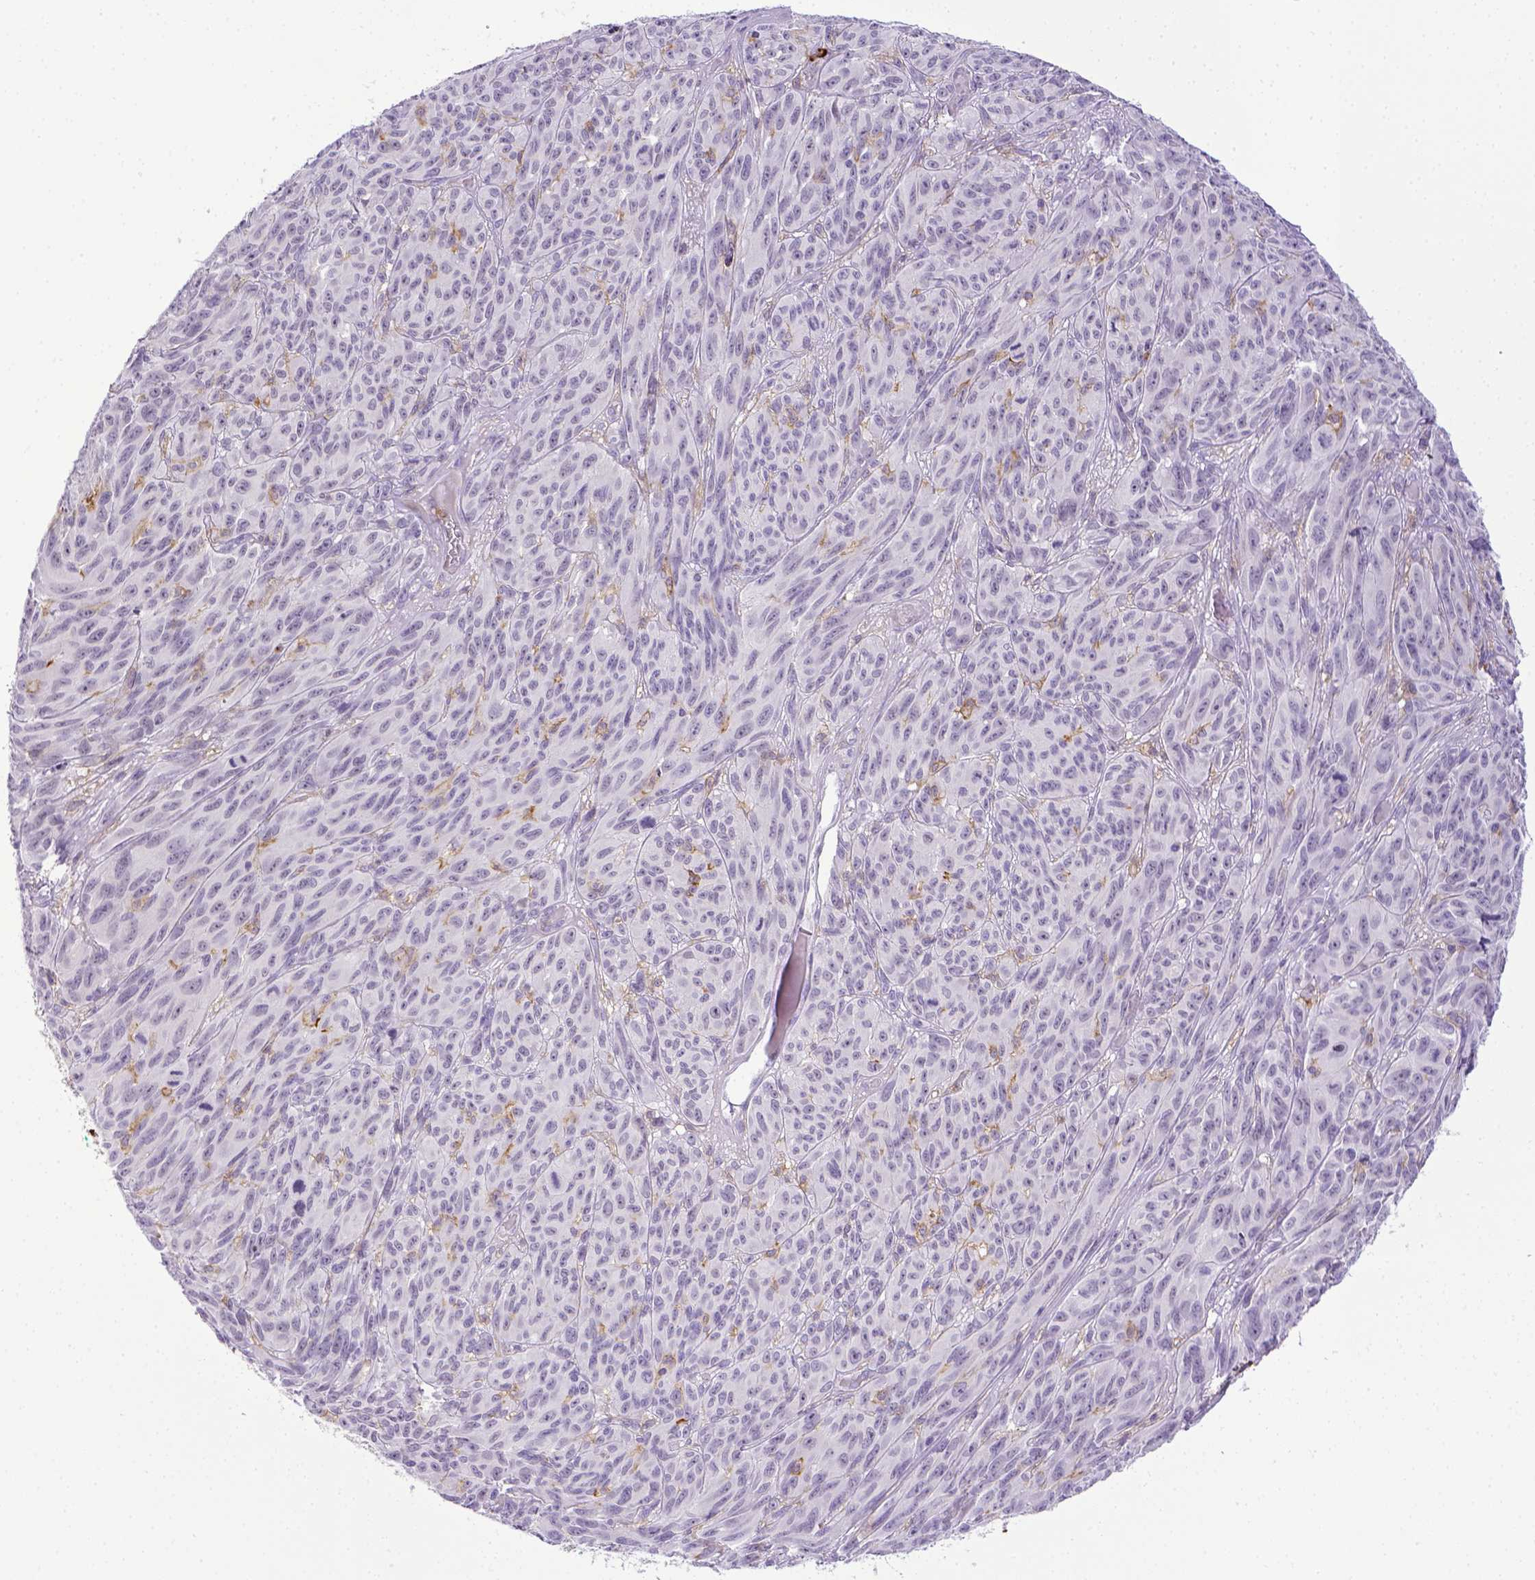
{"staining": {"intensity": "negative", "quantity": "none", "location": "none"}, "tissue": "melanoma", "cell_type": "Tumor cells", "image_type": "cancer", "snomed": [{"axis": "morphology", "description": "Malignant melanoma, NOS"}, {"axis": "topography", "description": "Vulva, labia, clitoris and Bartholin´s gland, NO"}], "caption": "Tumor cells are negative for protein expression in human malignant melanoma.", "gene": "ITGAM", "patient": {"sex": "female", "age": 75}}